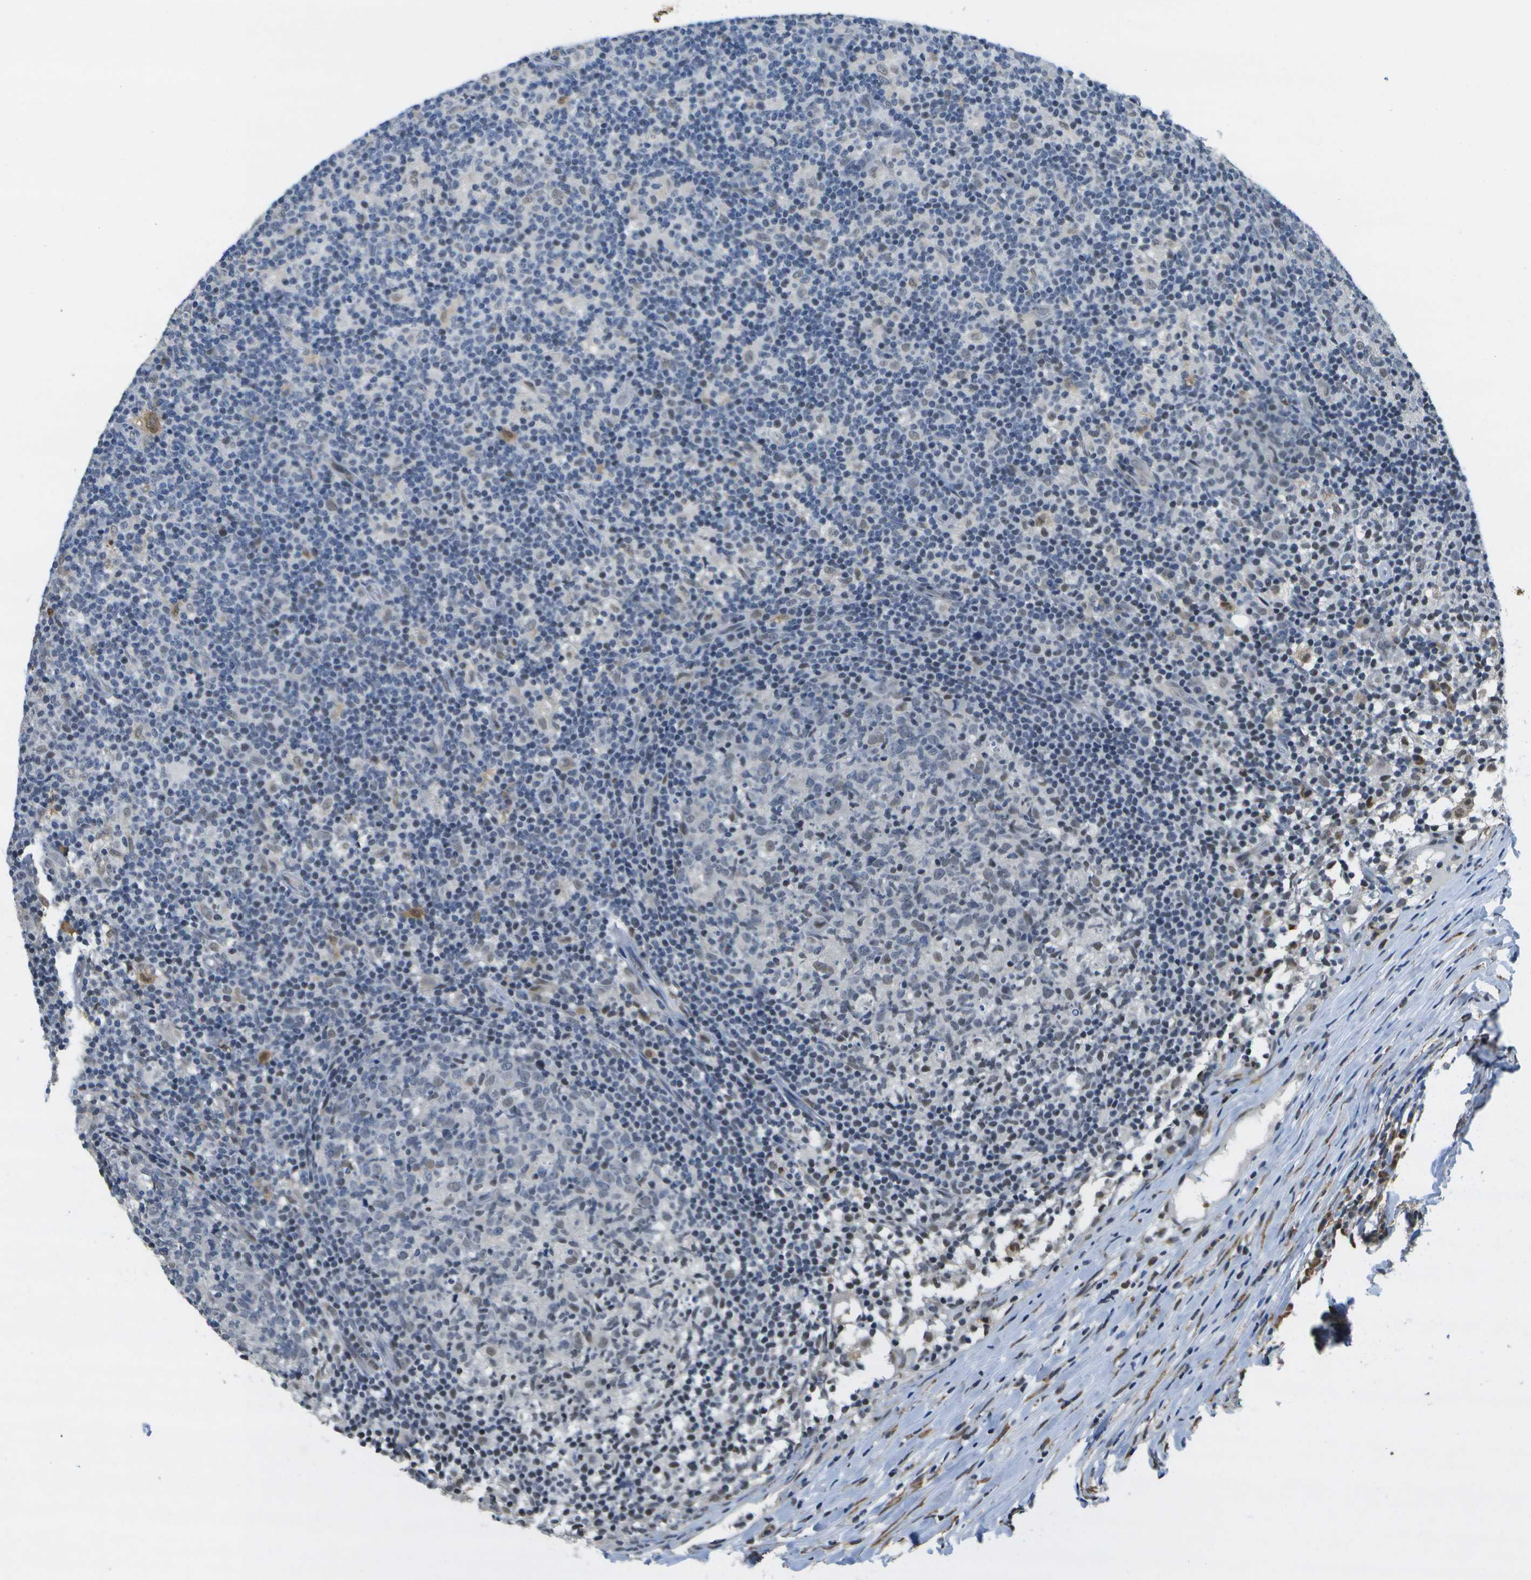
{"staining": {"intensity": "weak", "quantity": "<25%", "location": "nuclear"}, "tissue": "lymph node", "cell_type": "Germinal center cells", "image_type": "normal", "snomed": [{"axis": "morphology", "description": "Normal tissue, NOS"}, {"axis": "morphology", "description": "Inflammation, NOS"}, {"axis": "topography", "description": "Lymph node"}], "caption": "Germinal center cells are negative for protein expression in unremarkable human lymph node. (DAB (3,3'-diaminobenzidine) IHC with hematoxylin counter stain).", "gene": "DSE", "patient": {"sex": "male", "age": 55}}